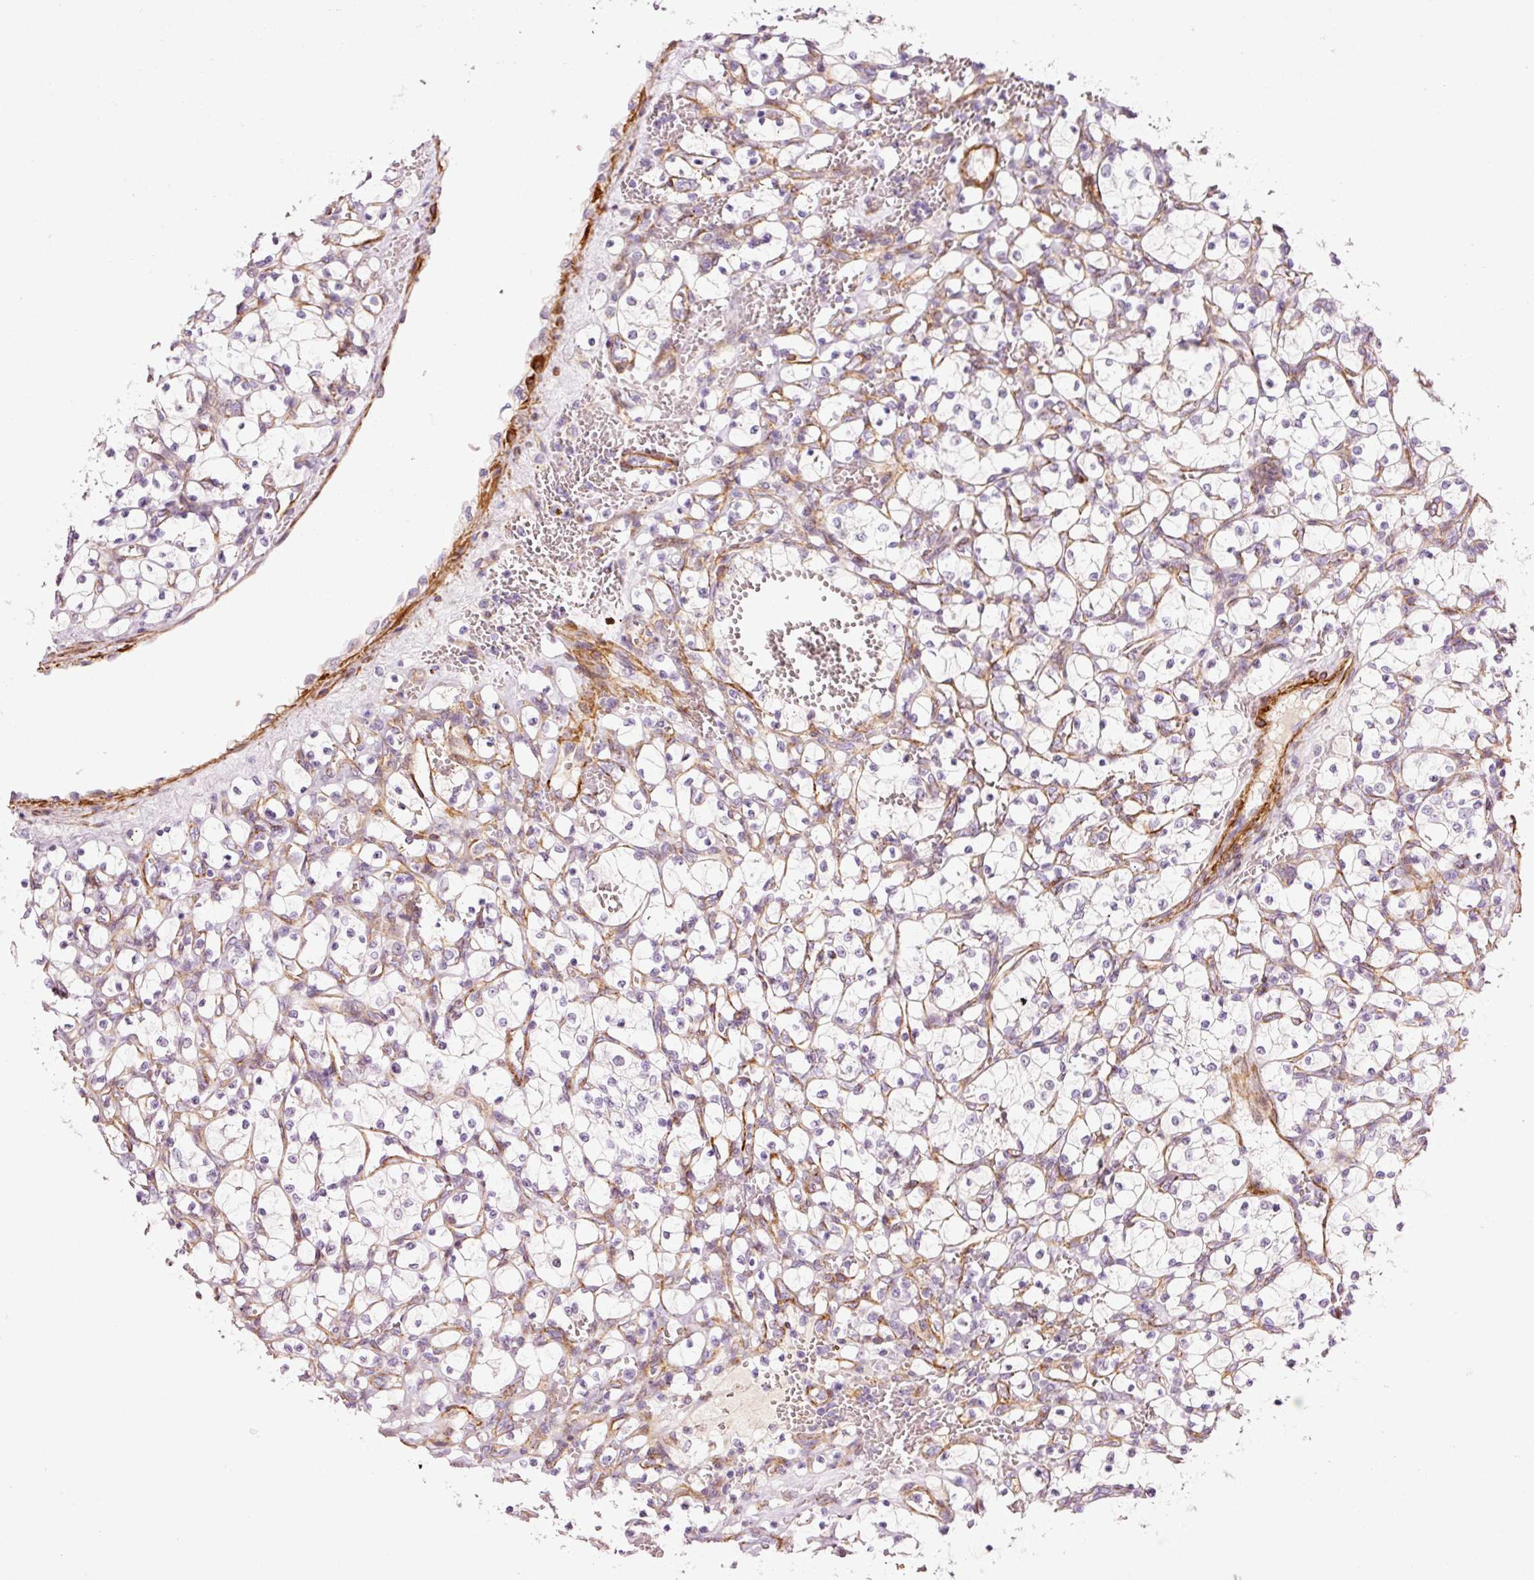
{"staining": {"intensity": "negative", "quantity": "none", "location": "none"}, "tissue": "renal cancer", "cell_type": "Tumor cells", "image_type": "cancer", "snomed": [{"axis": "morphology", "description": "Adenocarcinoma, NOS"}, {"axis": "topography", "description": "Kidney"}], "caption": "Histopathology image shows no protein staining in tumor cells of adenocarcinoma (renal) tissue.", "gene": "ANKRD20A1", "patient": {"sex": "female", "age": 69}}